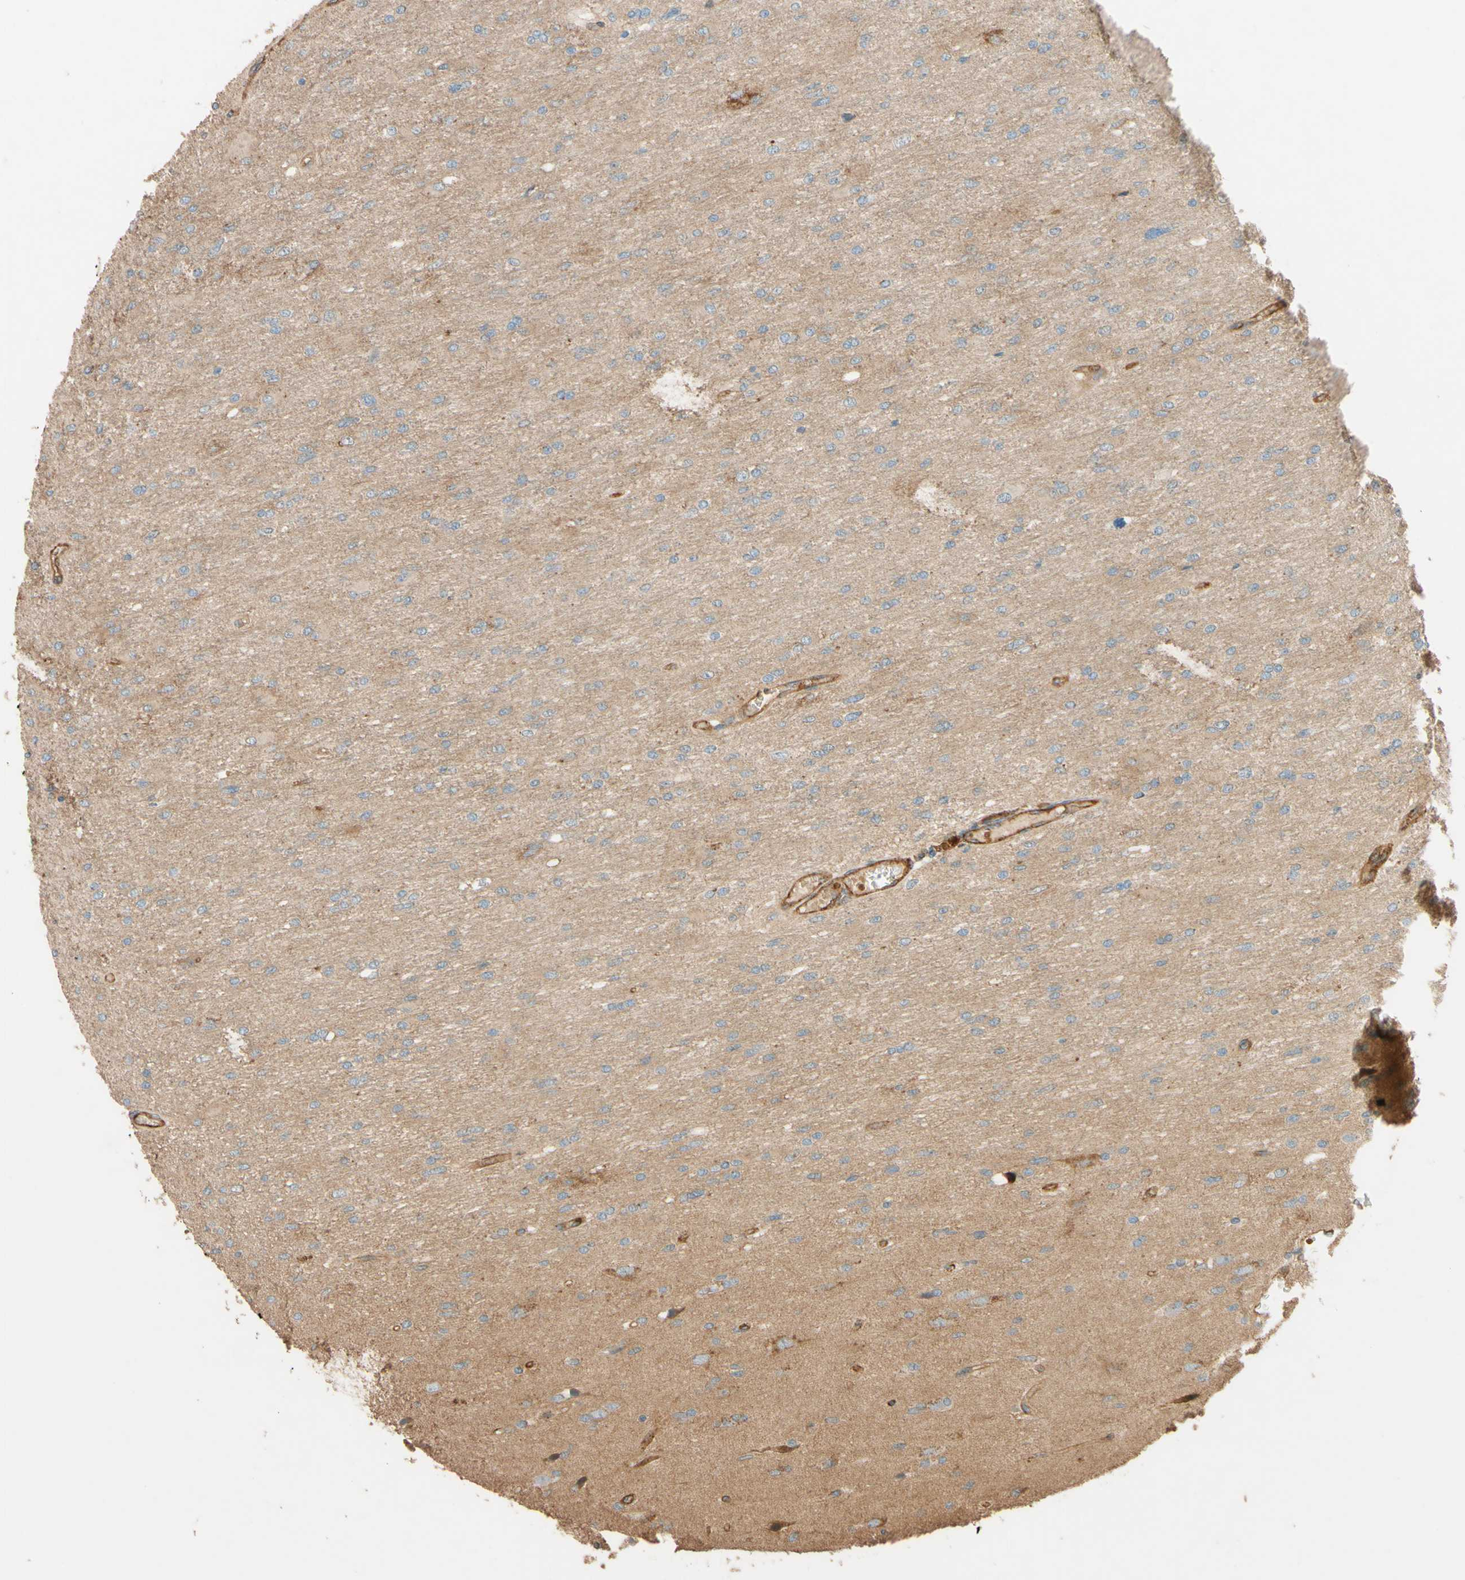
{"staining": {"intensity": "weak", "quantity": "<25%", "location": "cytoplasmic/membranous"}, "tissue": "glioma", "cell_type": "Tumor cells", "image_type": "cancer", "snomed": [{"axis": "morphology", "description": "Glioma, malignant, High grade"}, {"axis": "topography", "description": "Cerebral cortex"}], "caption": "IHC histopathology image of neoplastic tissue: malignant high-grade glioma stained with DAB reveals no significant protein expression in tumor cells.", "gene": "ADAM17", "patient": {"sex": "female", "age": 36}}